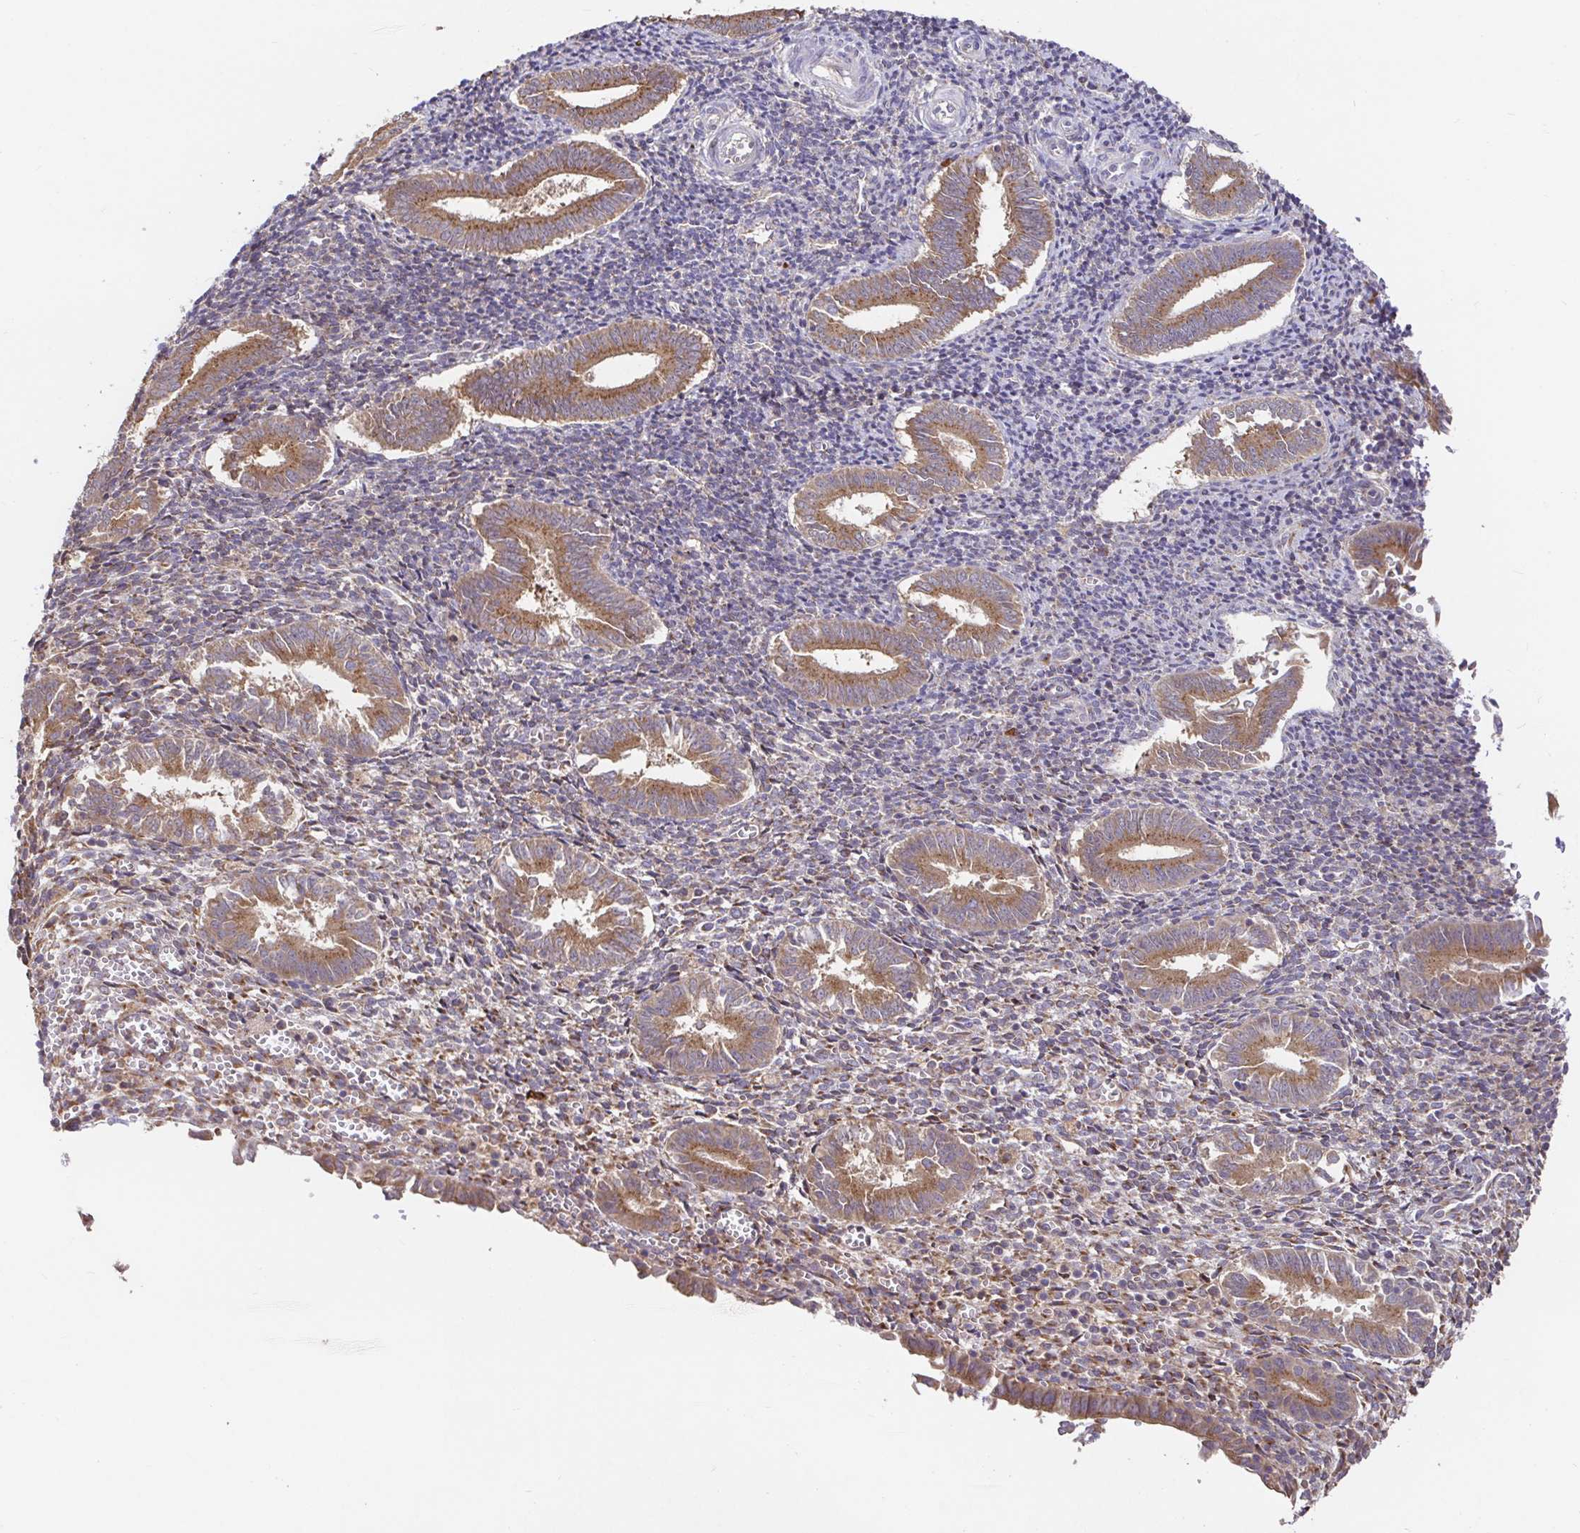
{"staining": {"intensity": "negative", "quantity": "none", "location": "none"}, "tissue": "endometrium", "cell_type": "Cells in endometrial stroma", "image_type": "normal", "snomed": [{"axis": "morphology", "description": "Normal tissue, NOS"}, {"axis": "topography", "description": "Endometrium"}], "caption": "The micrograph reveals no staining of cells in endometrial stroma in normal endometrium.", "gene": "ELP1", "patient": {"sex": "female", "age": 25}}